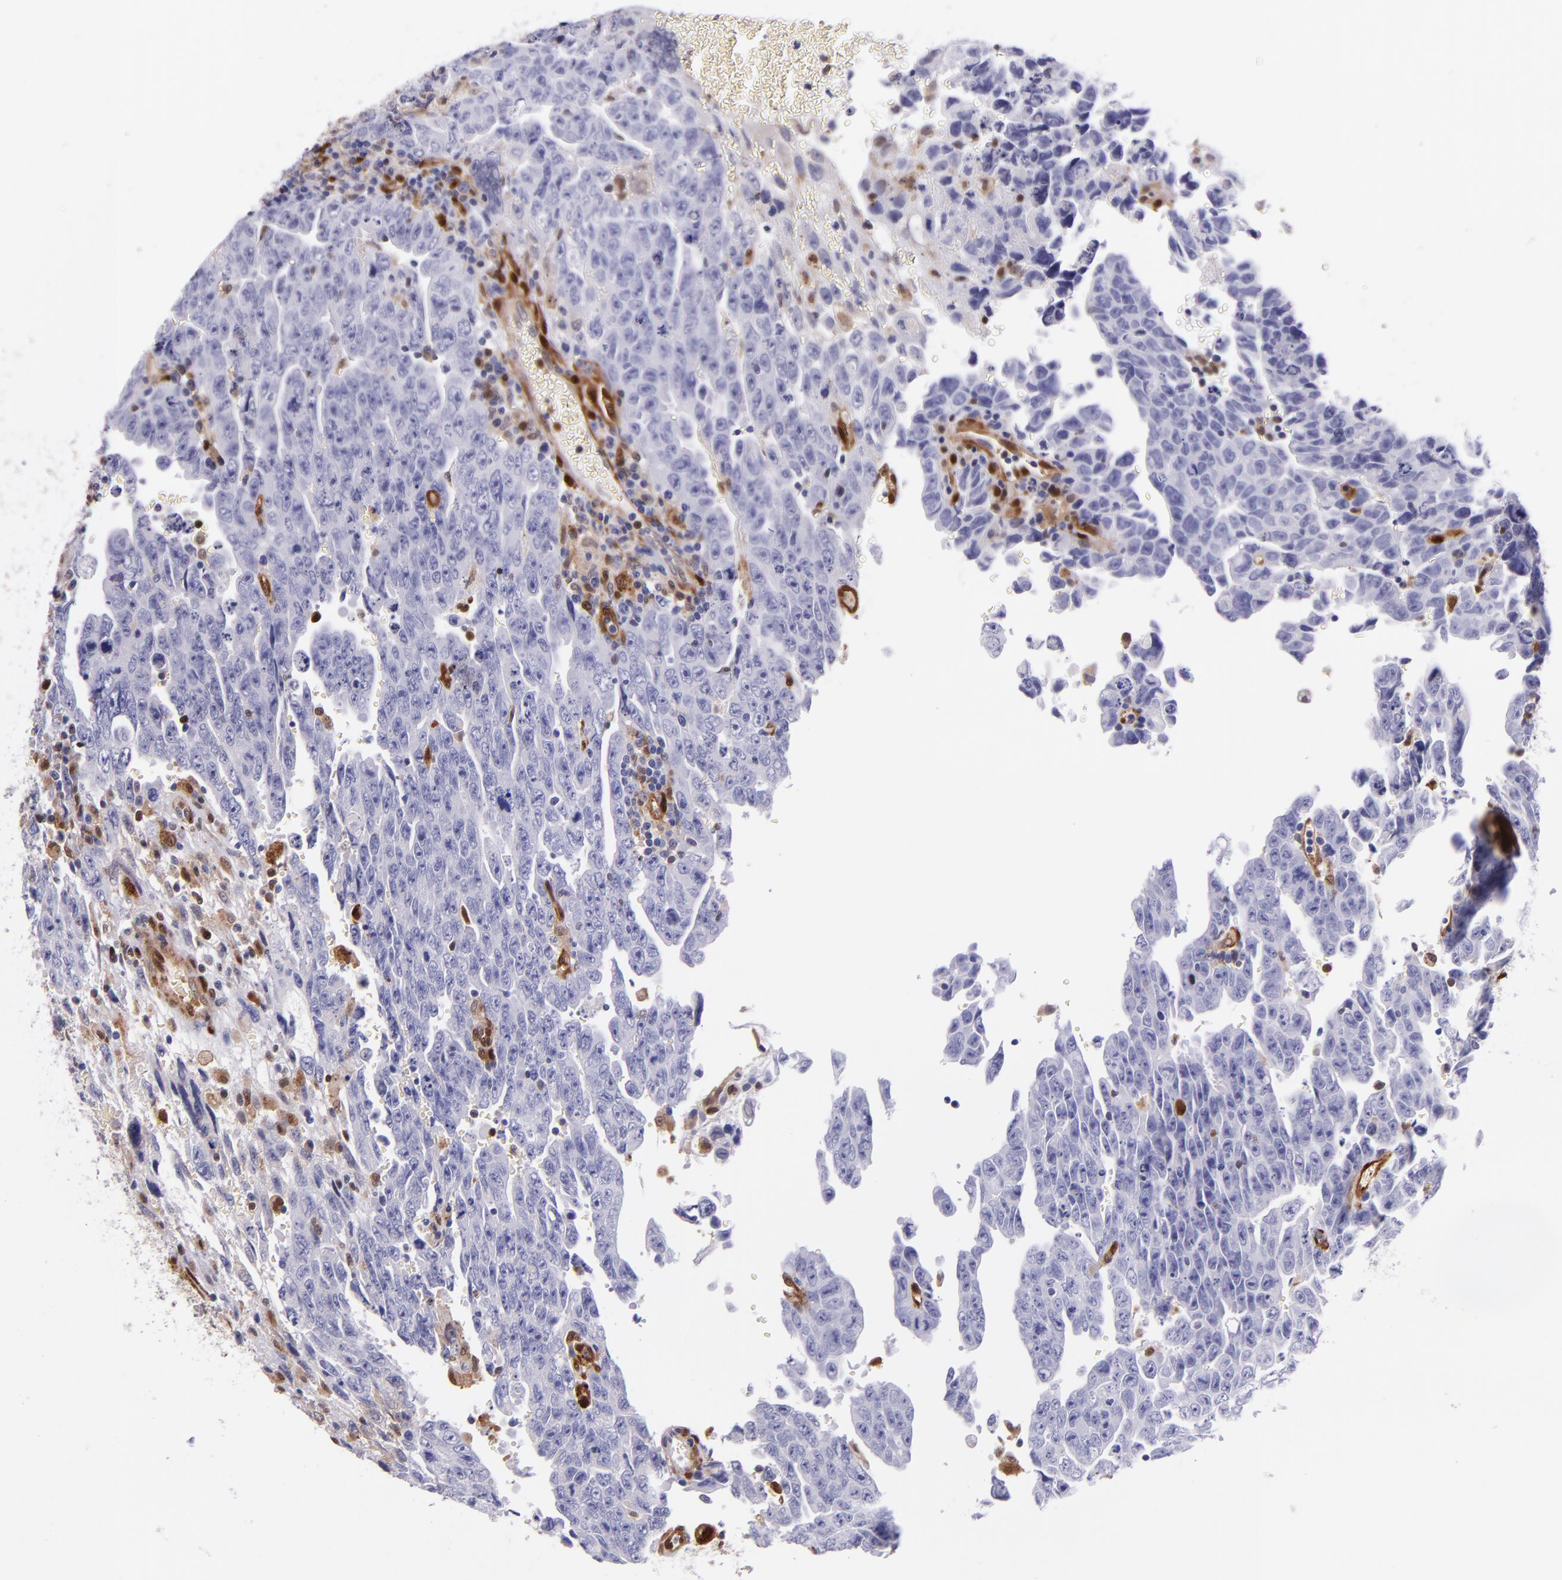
{"staining": {"intensity": "negative", "quantity": "none", "location": "none"}, "tissue": "testis cancer", "cell_type": "Tumor cells", "image_type": "cancer", "snomed": [{"axis": "morphology", "description": "Carcinoma, Embryonal, NOS"}, {"axis": "topography", "description": "Testis"}], "caption": "Immunohistochemistry (IHC) of human testis cancer (embryonal carcinoma) shows no expression in tumor cells.", "gene": "LGALS1", "patient": {"sex": "male", "age": 28}}